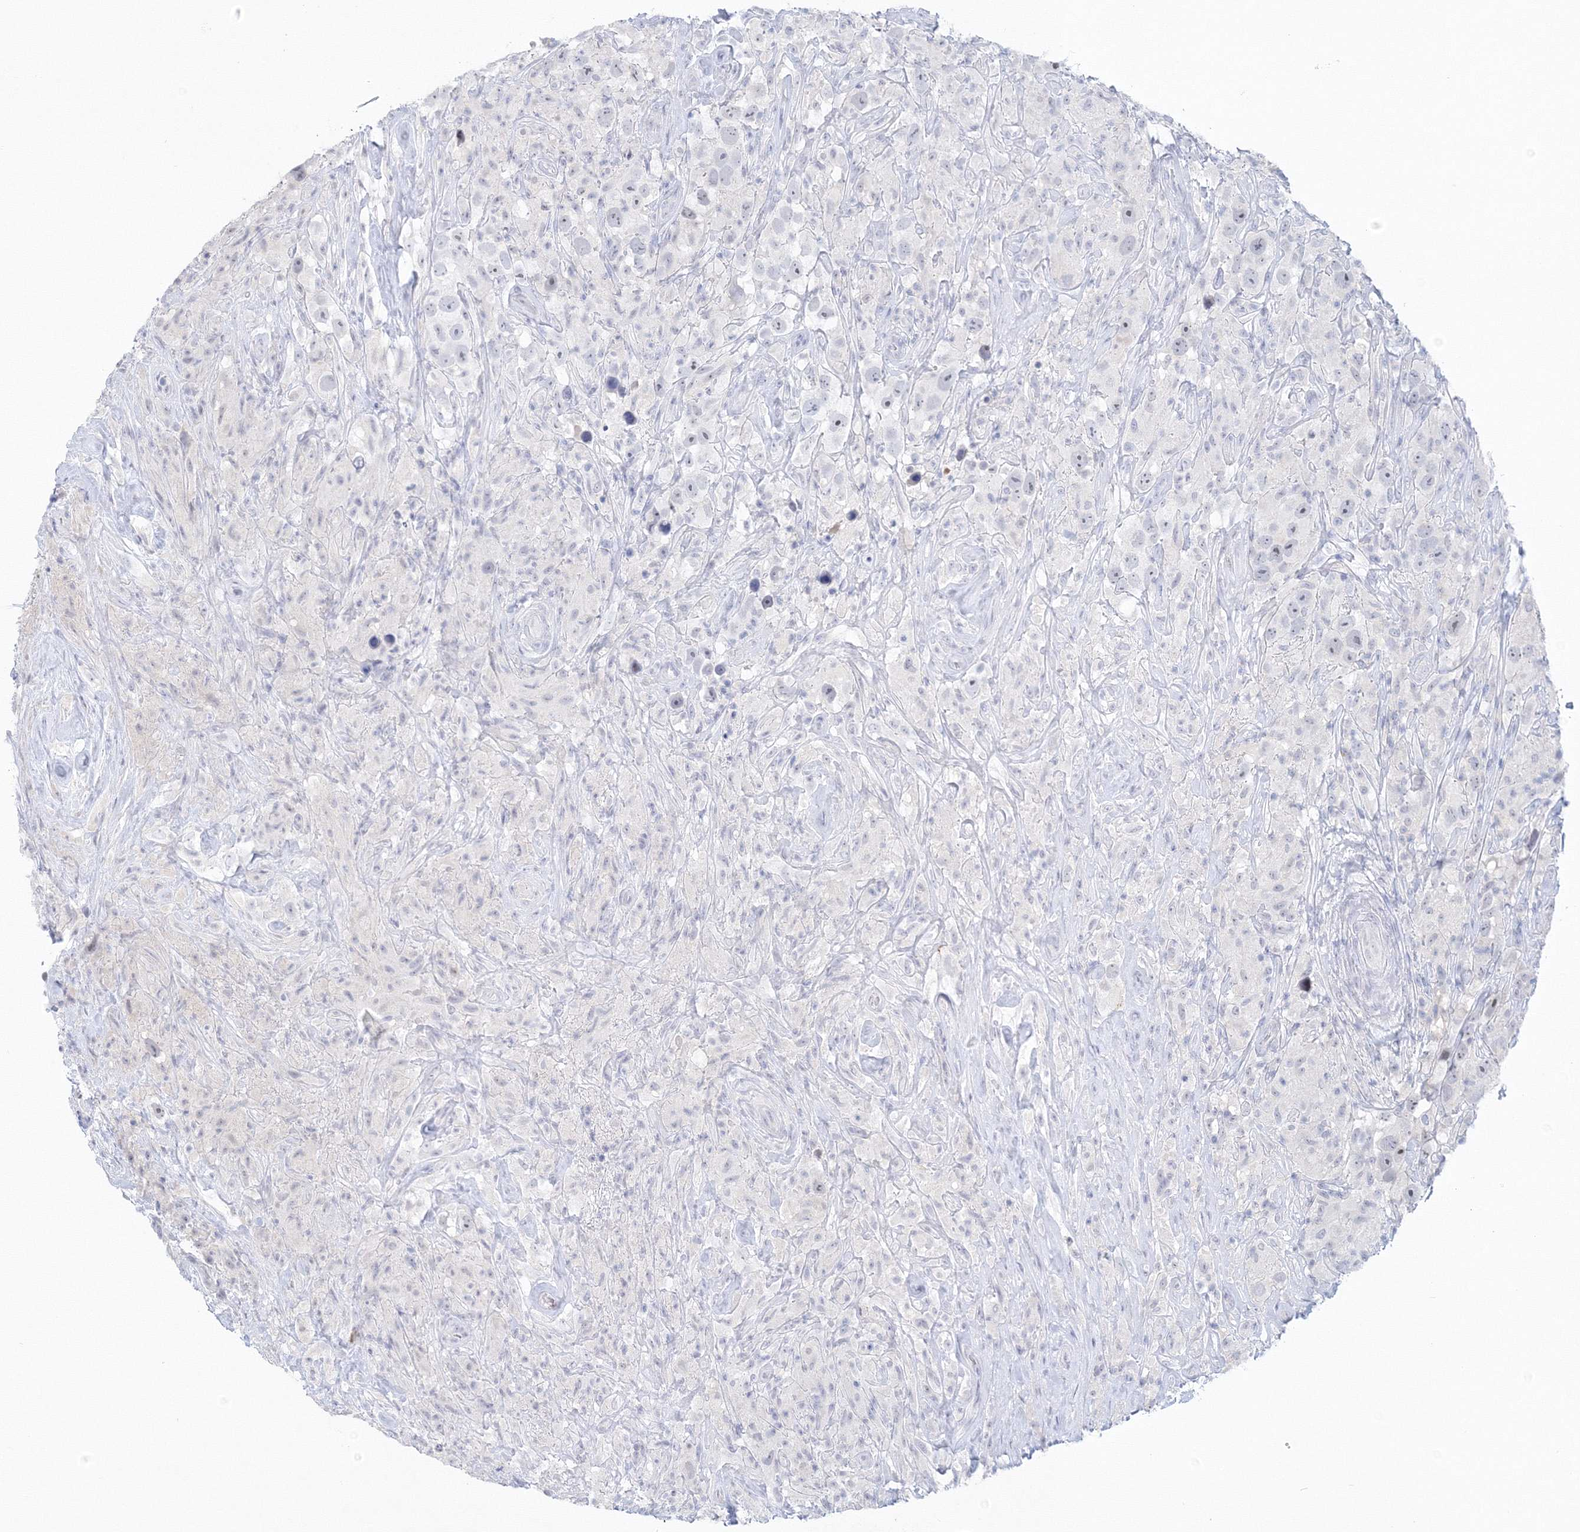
{"staining": {"intensity": "negative", "quantity": "none", "location": "none"}, "tissue": "testis cancer", "cell_type": "Tumor cells", "image_type": "cancer", "snomed": [{"axis": "morphology", "description": "Seminoma, NOS"}, {"axis": "topography", "description": "Testis"}], "caption": "Testis cancer stained for a protein using IHC displays no expression tumor cells.", "gene": "VSIG1", "patient": {"sex": "male", "age": 49}}